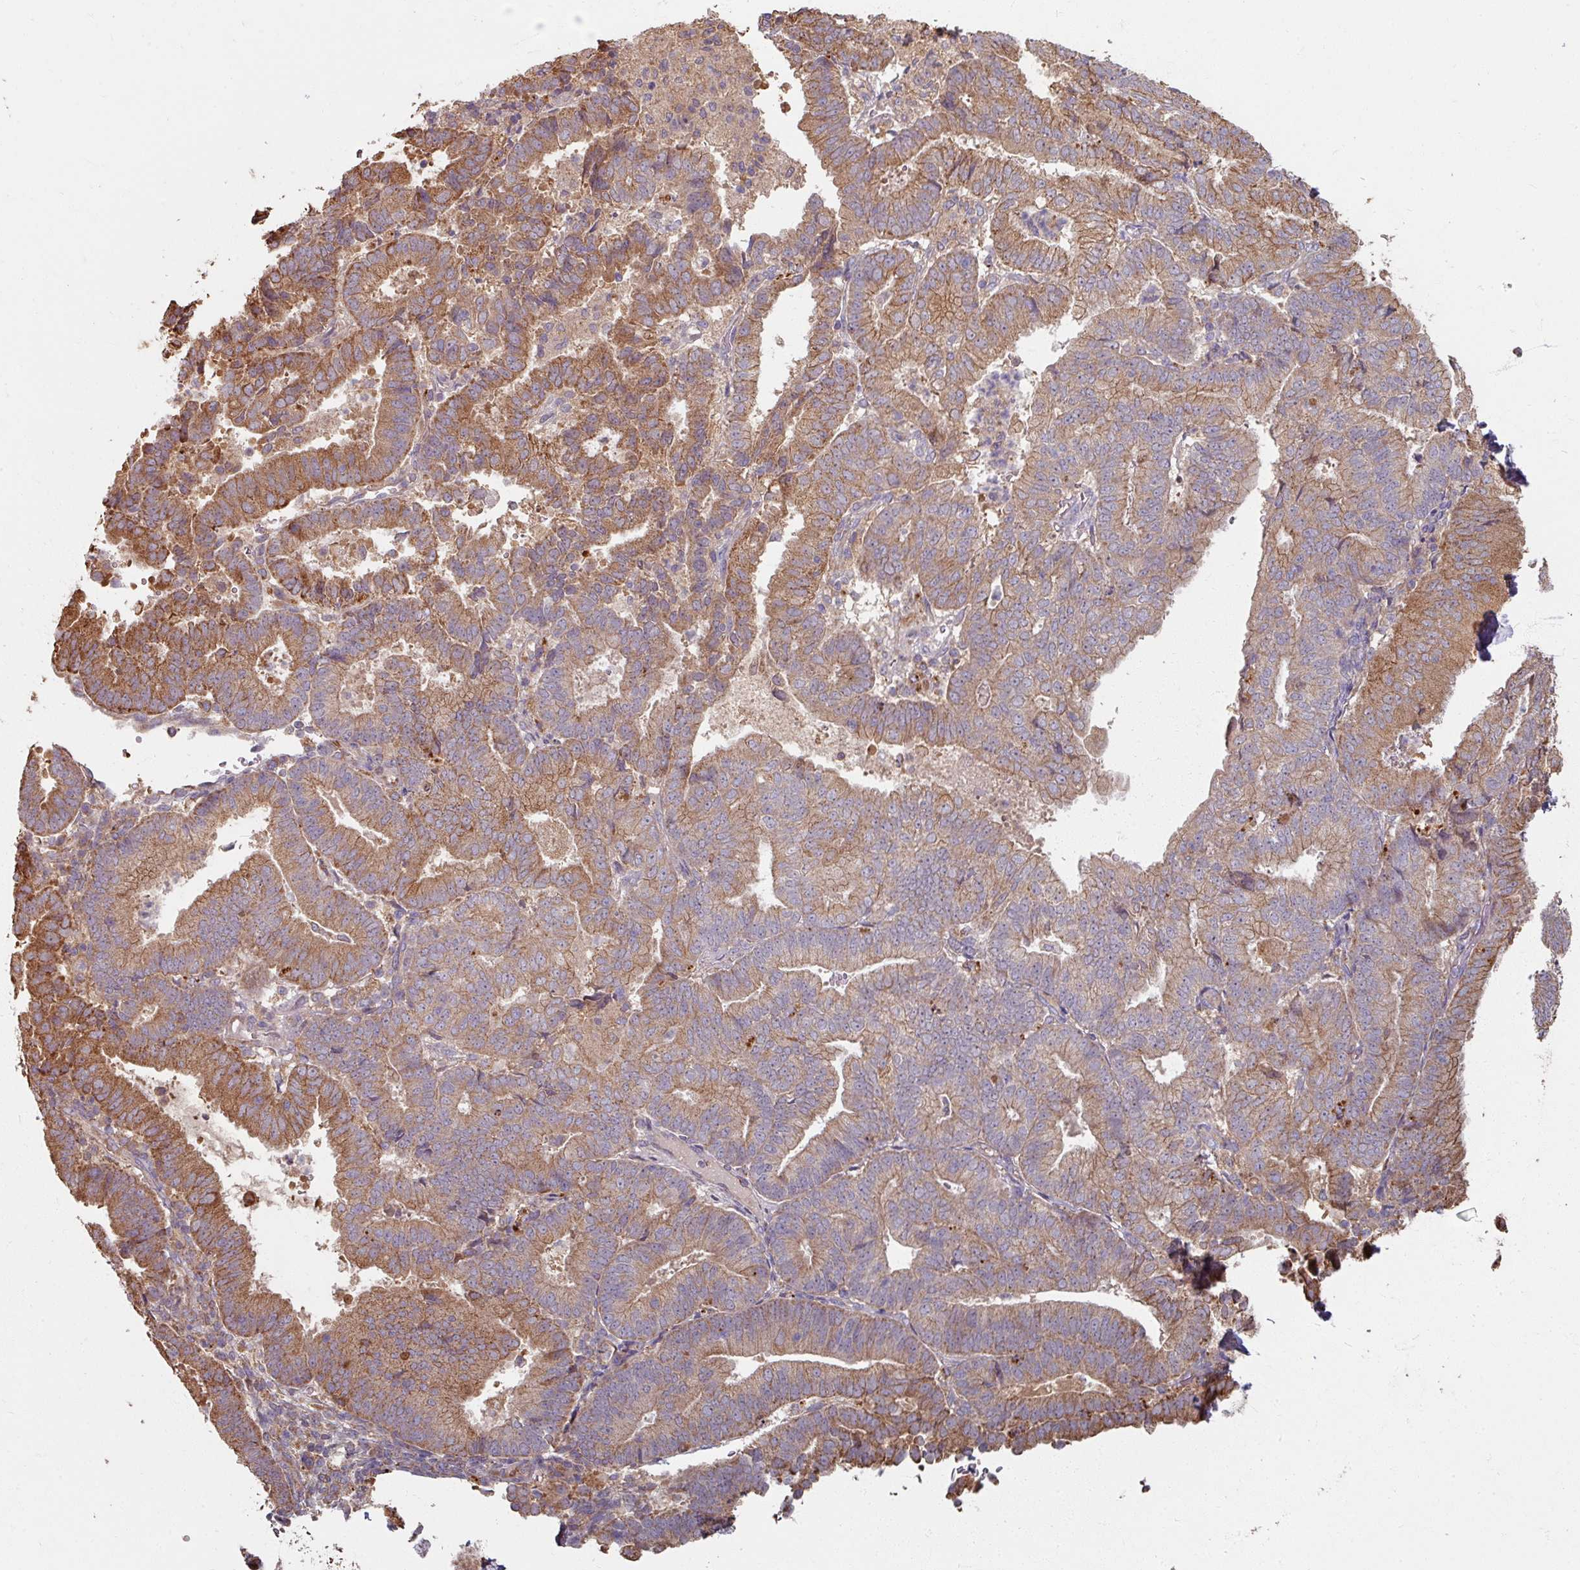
{"staining": {"intensity": "moderate", "quantity": ">75%", "location": "cytoplasmic/membranous"}, "tissue": "endometrial cancer", "cell_type": "Tumor cells", "image_type": "cancer", "snomed": [{"axis": "morphology", "description": "Adenocarcinoma, NOS"}, {"axis": "topography", "description": "Endometrium"}], "caption": "This is a photomicrograph of immunohistochemistry staining of endometrial cancer (adenocarcinoma), which shows moderate staining in the cytoplasmic/membranous of tumor cells.", "gene": "CCDC68", "patient": {"sex": "female", "age": 70}}